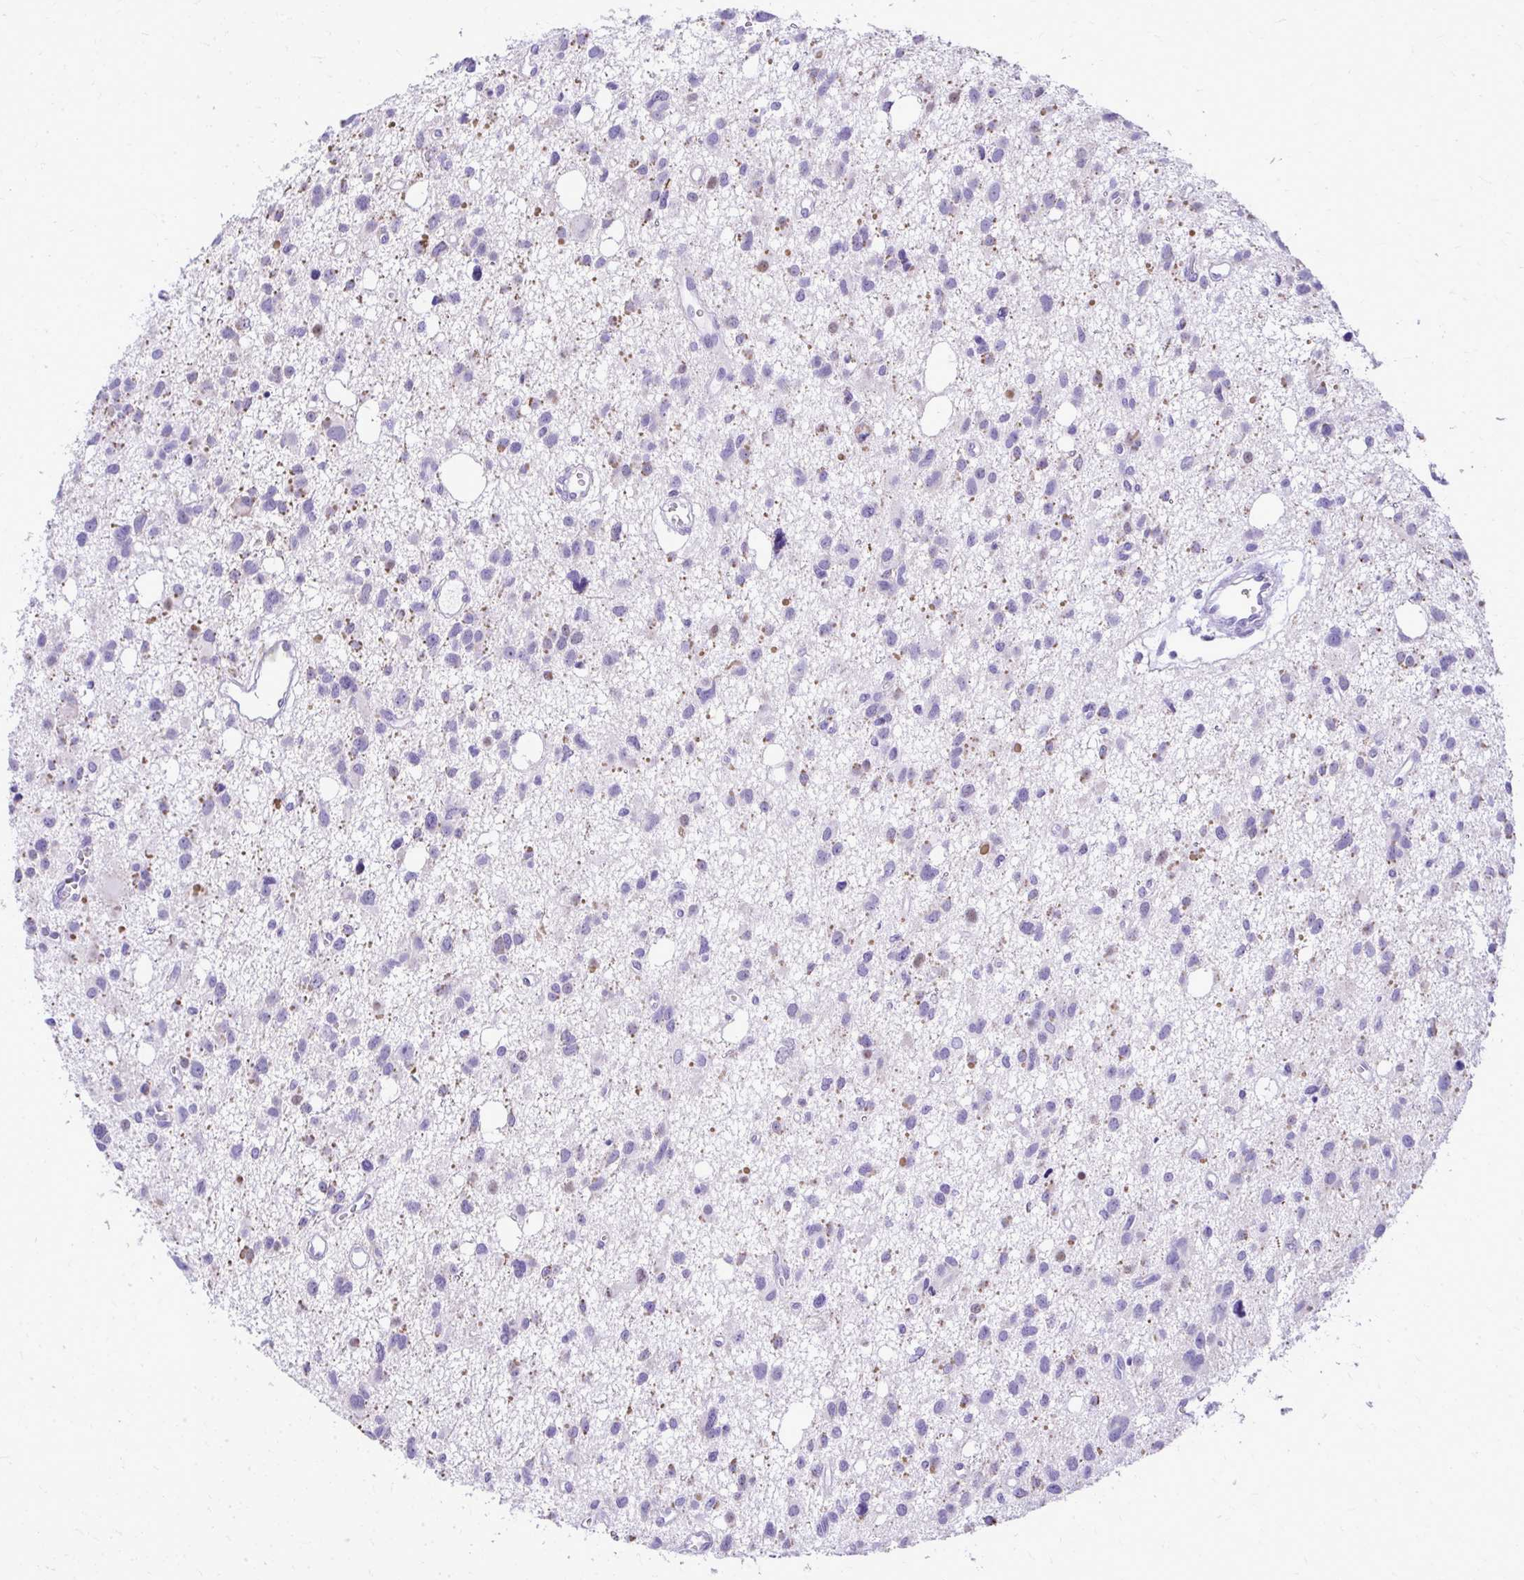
{"staining": {"intensity": "negative", "quantity": "none", "location": "none"}, "tissue": "glioma", "cell_type": "Tumor cells", "image_type": "cancer", "snomed": [{"axis": "morphology", "description": "Glioma, malignant, High grade"}, {"axis": "topography", "description": "Brain"}], "caption": "A high-resolution micrograph shows immunohistochemistry (IHC) staining of glioma, which exhibits no significant positivity in tumor cells.", "gene": "RALYL", "patient": {"sex": "male", "age": 23}}